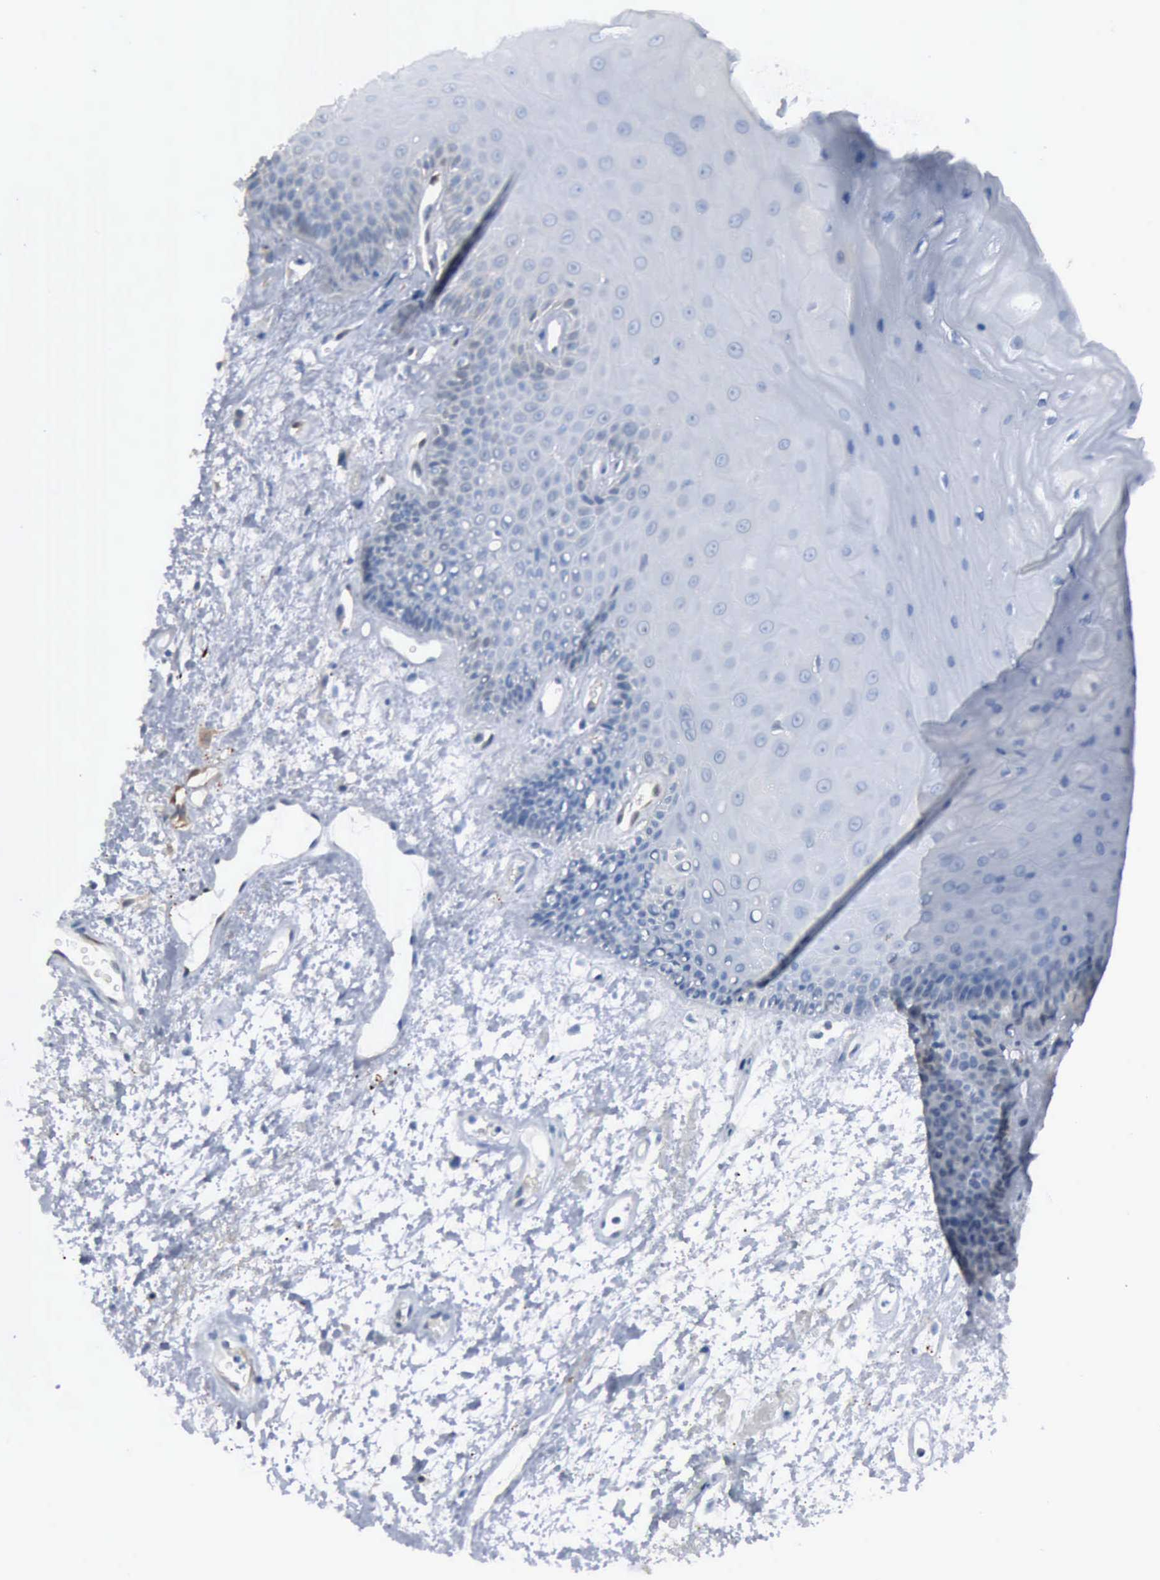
{"staining": {"intensity": "negative", "quantity": "none", "location": "none"}, "tissue": "oral mucosa", "cell_type": "Squamous epithelial cells", "image_type": "normal", "snomed": [{"axis": "morphology", "description": "Normal tissue, NOS"}, {"axis": "topography", "description": "Oral tissue"}], "caption": "The image demonstrates no significant positivity in squamous epithelial cells of oral mucosa.", "gene": "FSCN1", "patient": {"sex": "female", "age": 79}}